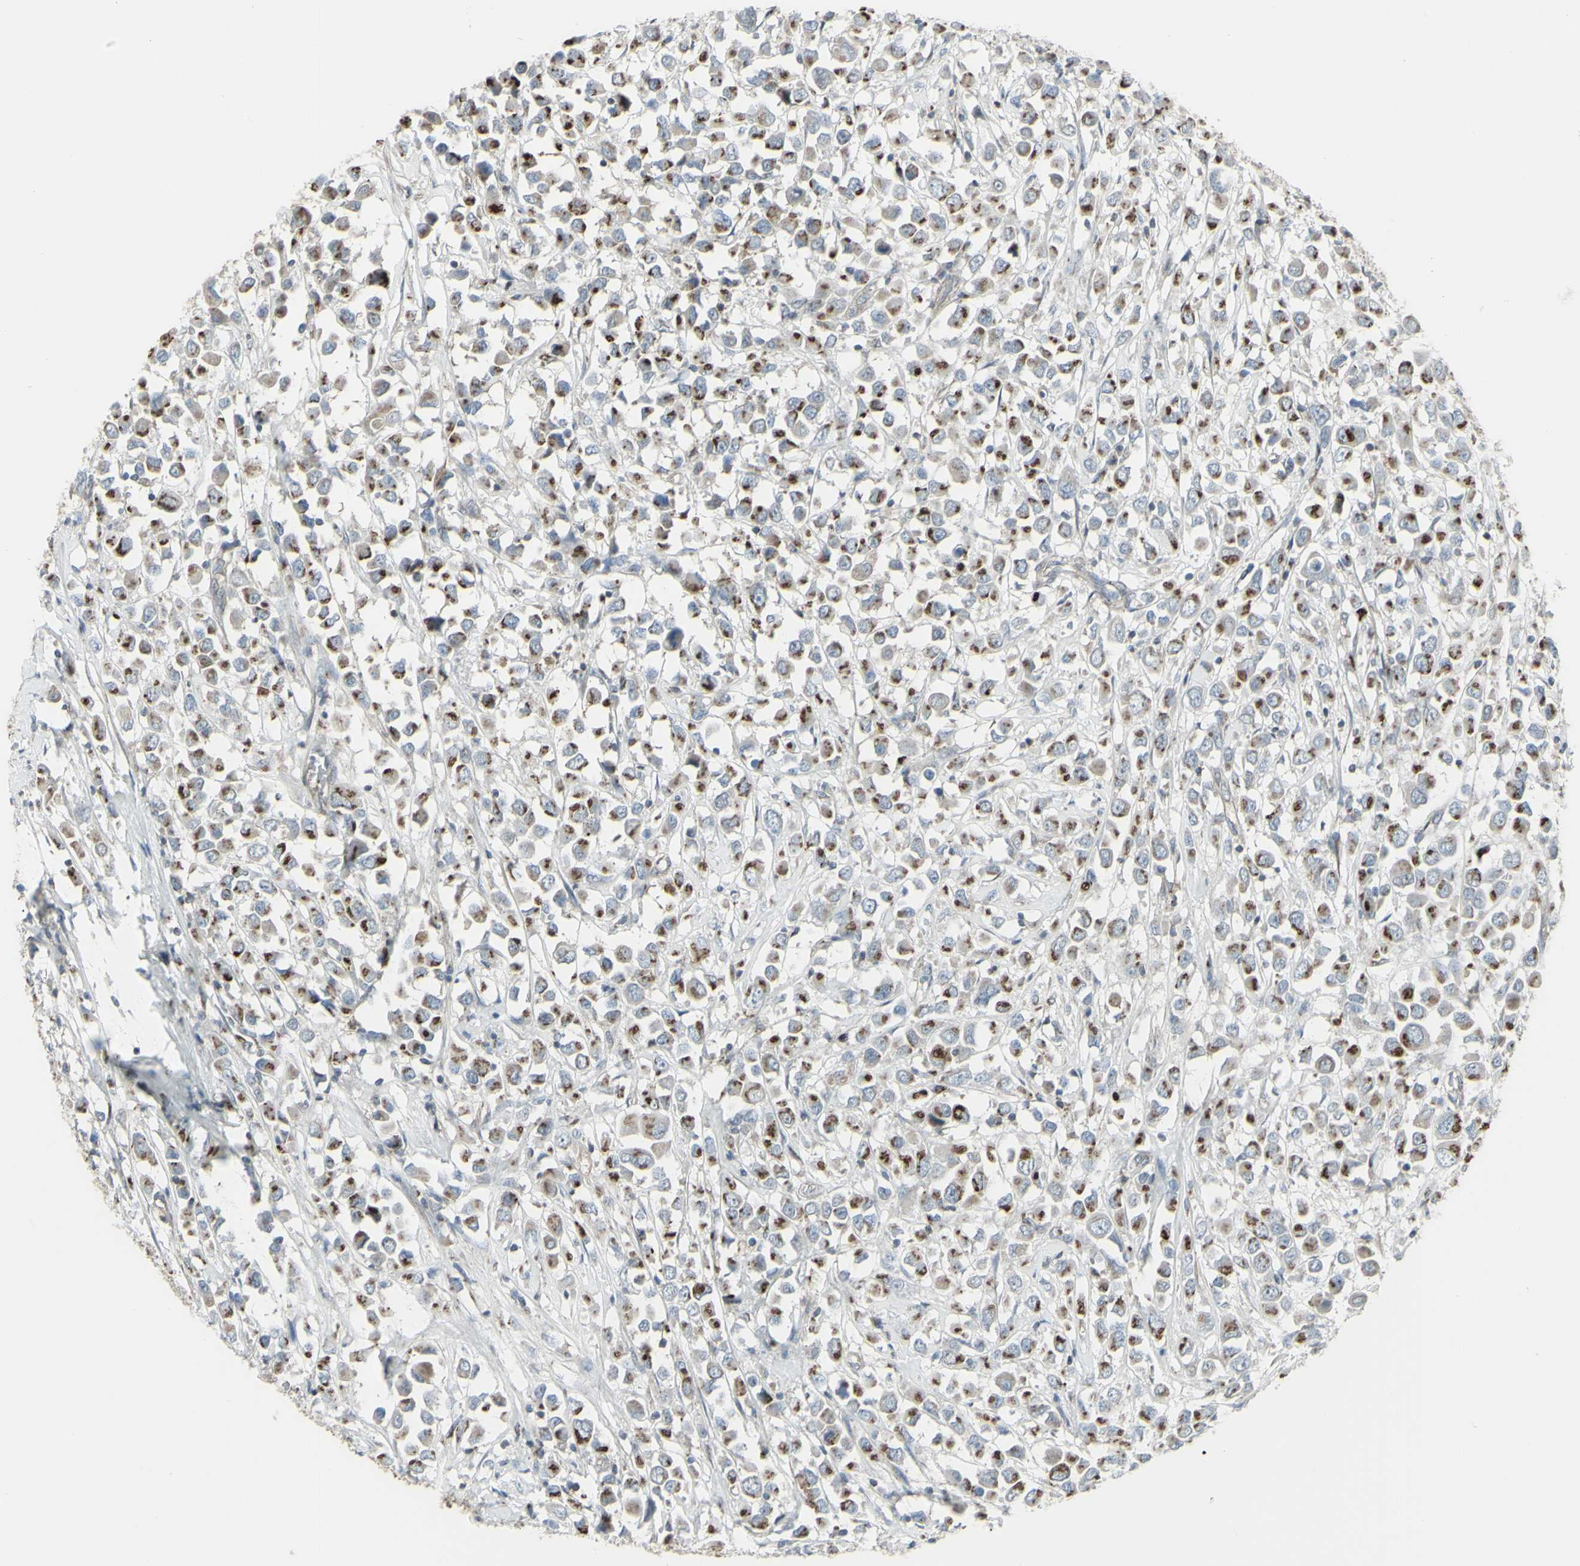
{"staining": {"intensity": "strong", "quantity": "25%-75%", "location": "cytoplasmic/membranous"}, "tissue": "breast cancer", "cell_type": "Tumor cells", "image_type": "cancer", "snomed": [{"axis": "morphology", "description": "Duct carcinoma"}, {"axis": "topography", "description": "Breast"}], "caption": "Tumor cells display high levels of strong cytoplasmic/membranous expression in approximately 25%-75% of cells in breast invasive ductal carcinoma.", "gene": "GALNT6", "patient": {"sex": "female", "age": 61}}